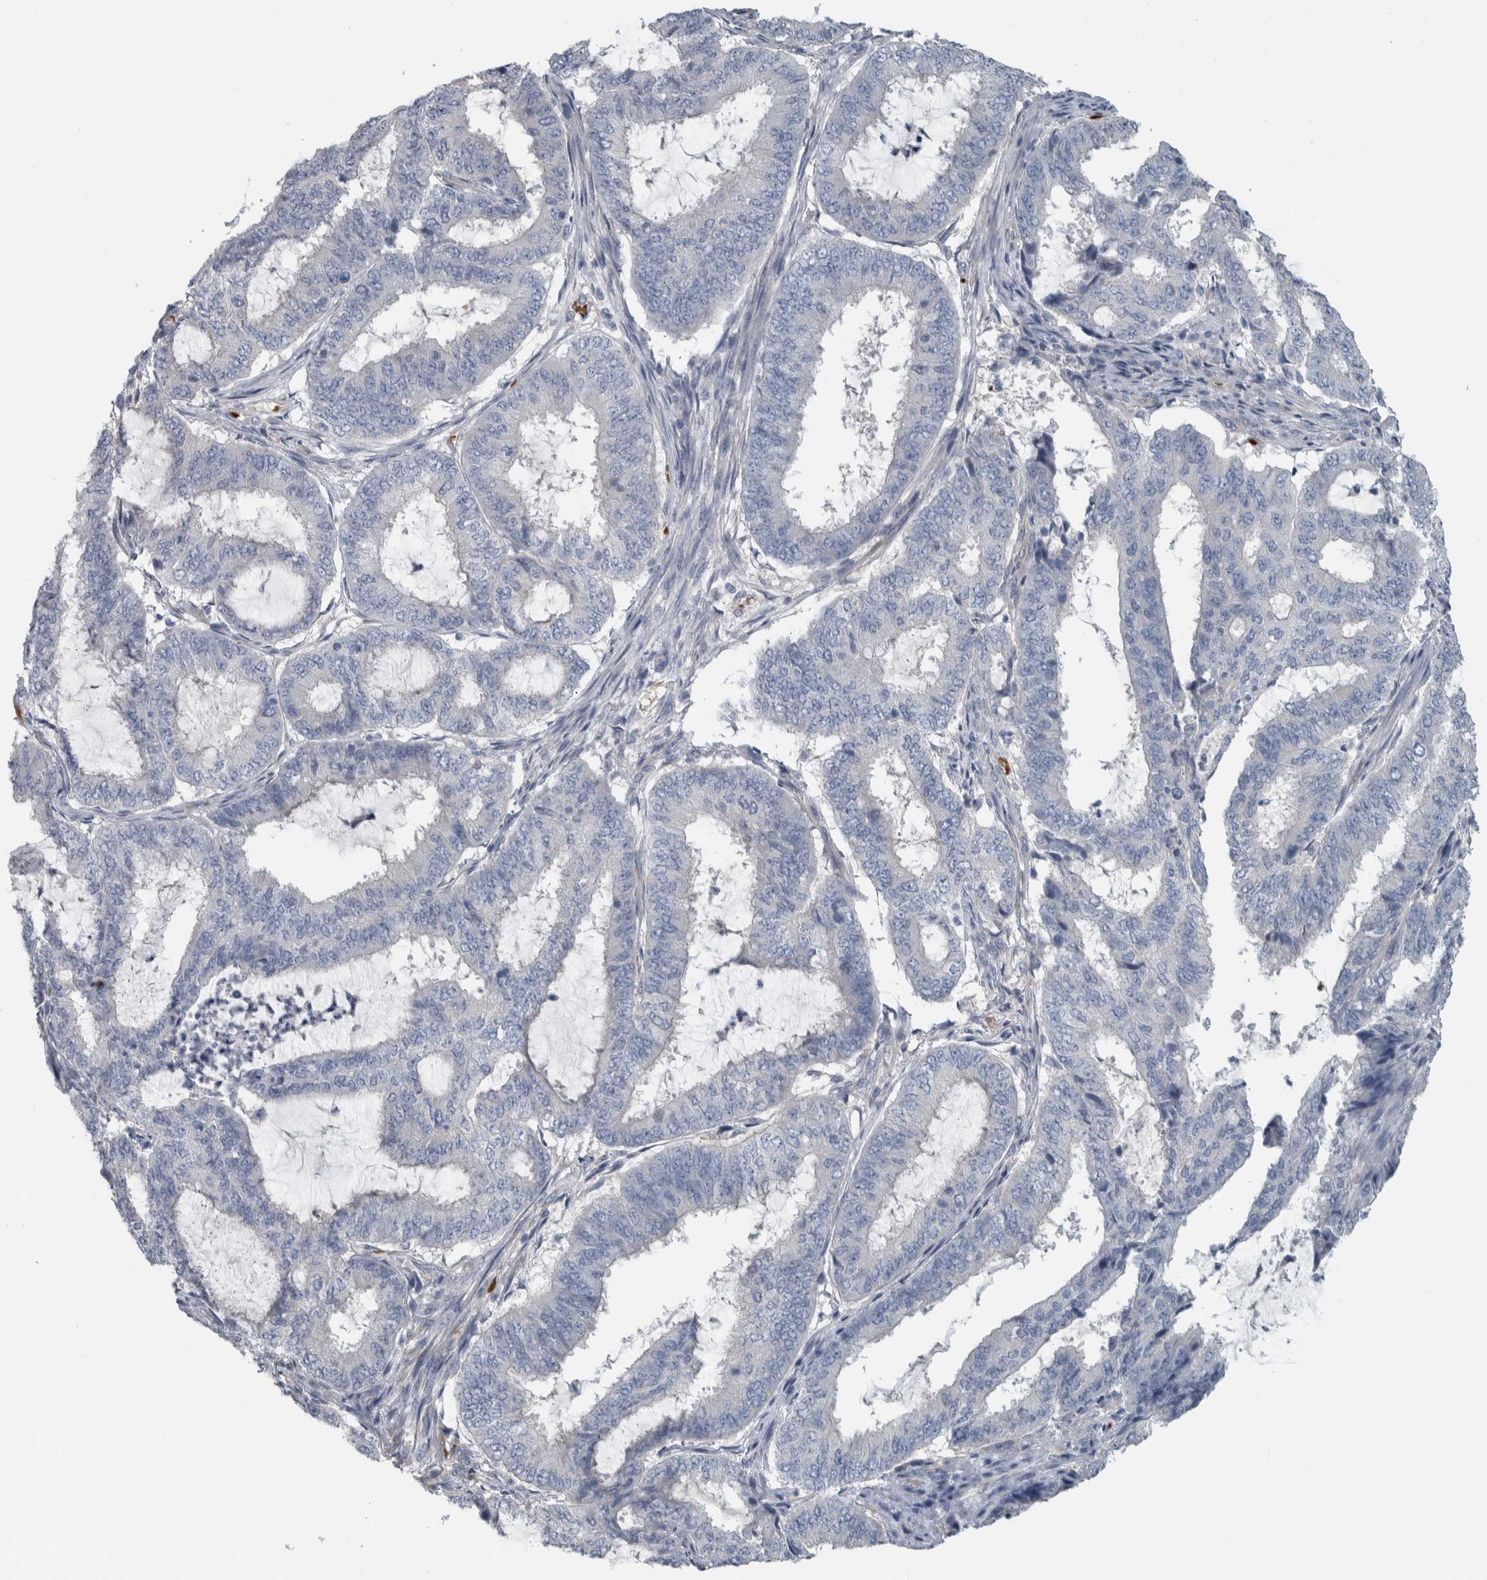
{"staining": {"intensity": "negative", "quantity": "none", "location": "none"}, "tissue": "endometrial cancer", "cell_type": "Tumor cells", "image_type": "cancer", "snomed": [{"axis": "morphology", "description": "Adenocarcinoma, NOS"}, {"axis": "topography", "description": "Endometrium"}], "caption": "Immunohistochemistry micrograph of human endometrial adenocarcinoma stained for a protein (brown), which demonstrates no expression in tumor cells. (Brightfield microscopy of DAB (3,3'-diaminobenzidine) IHC at high magnification).", "gene": "SH3GL2", "patient": {"sex": "female", "age": 51}}